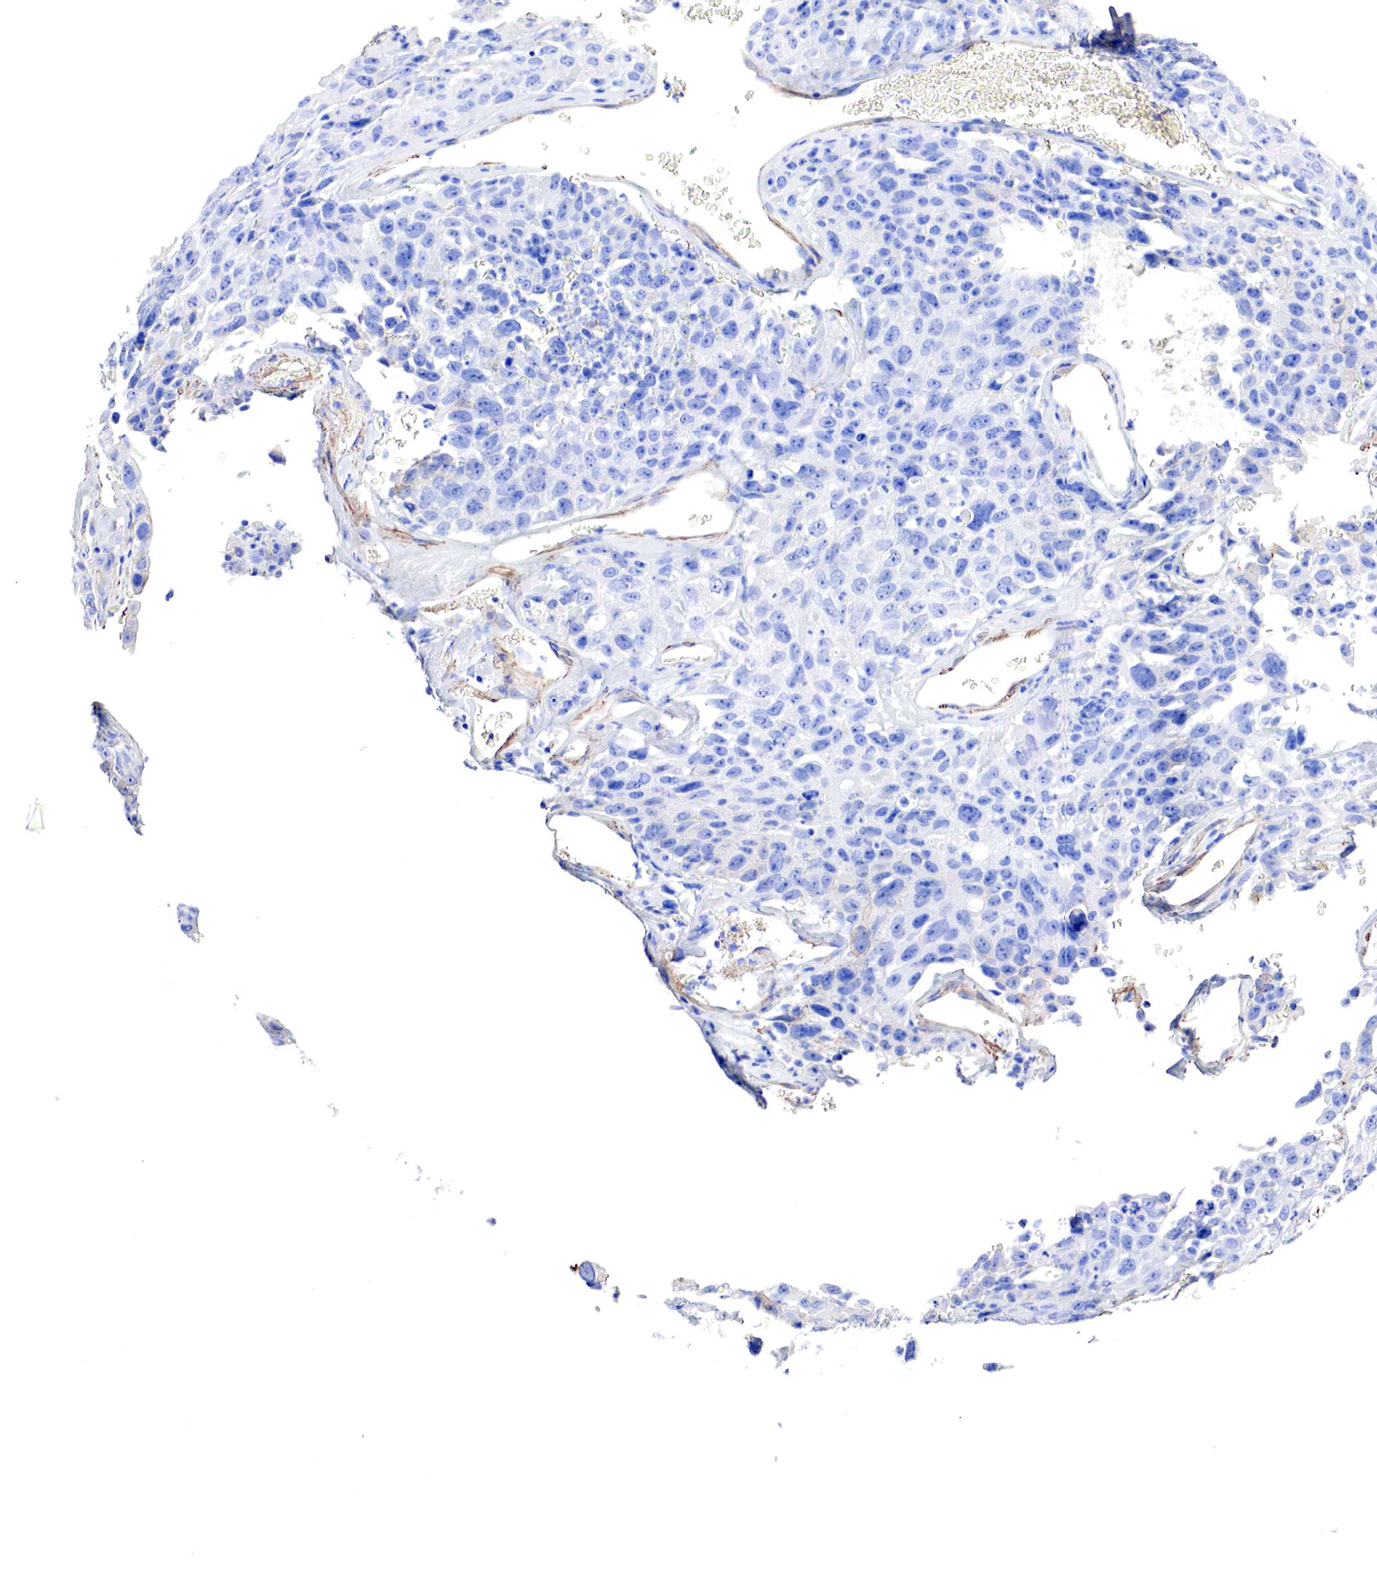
{"staining": {"intensity": "negative", "quantity": "none", "location": "none"}, "tissue": "lung cancer", "cell_type": "Tumor cells", "image_type": "cancer", "snomed": [{"axis": "morphology", "description": "Squamous cell carcinoma, NOS"}, {"axis": "topography", "description": "Lung"}], "caption": "Immunohistochemistry (IHC) micrograph of neoplastic tissue: human lung squamous cell carcinoma stained with DAB reveals no significant protein positivity in tumor cells. (Stains: DAB immunohistochemistry with hematoxylin counter stain, Microscopy: brightfield microscopy at high magnification).", "gene": "TPM1", "patient": {"sex": "male", "age": 64}}